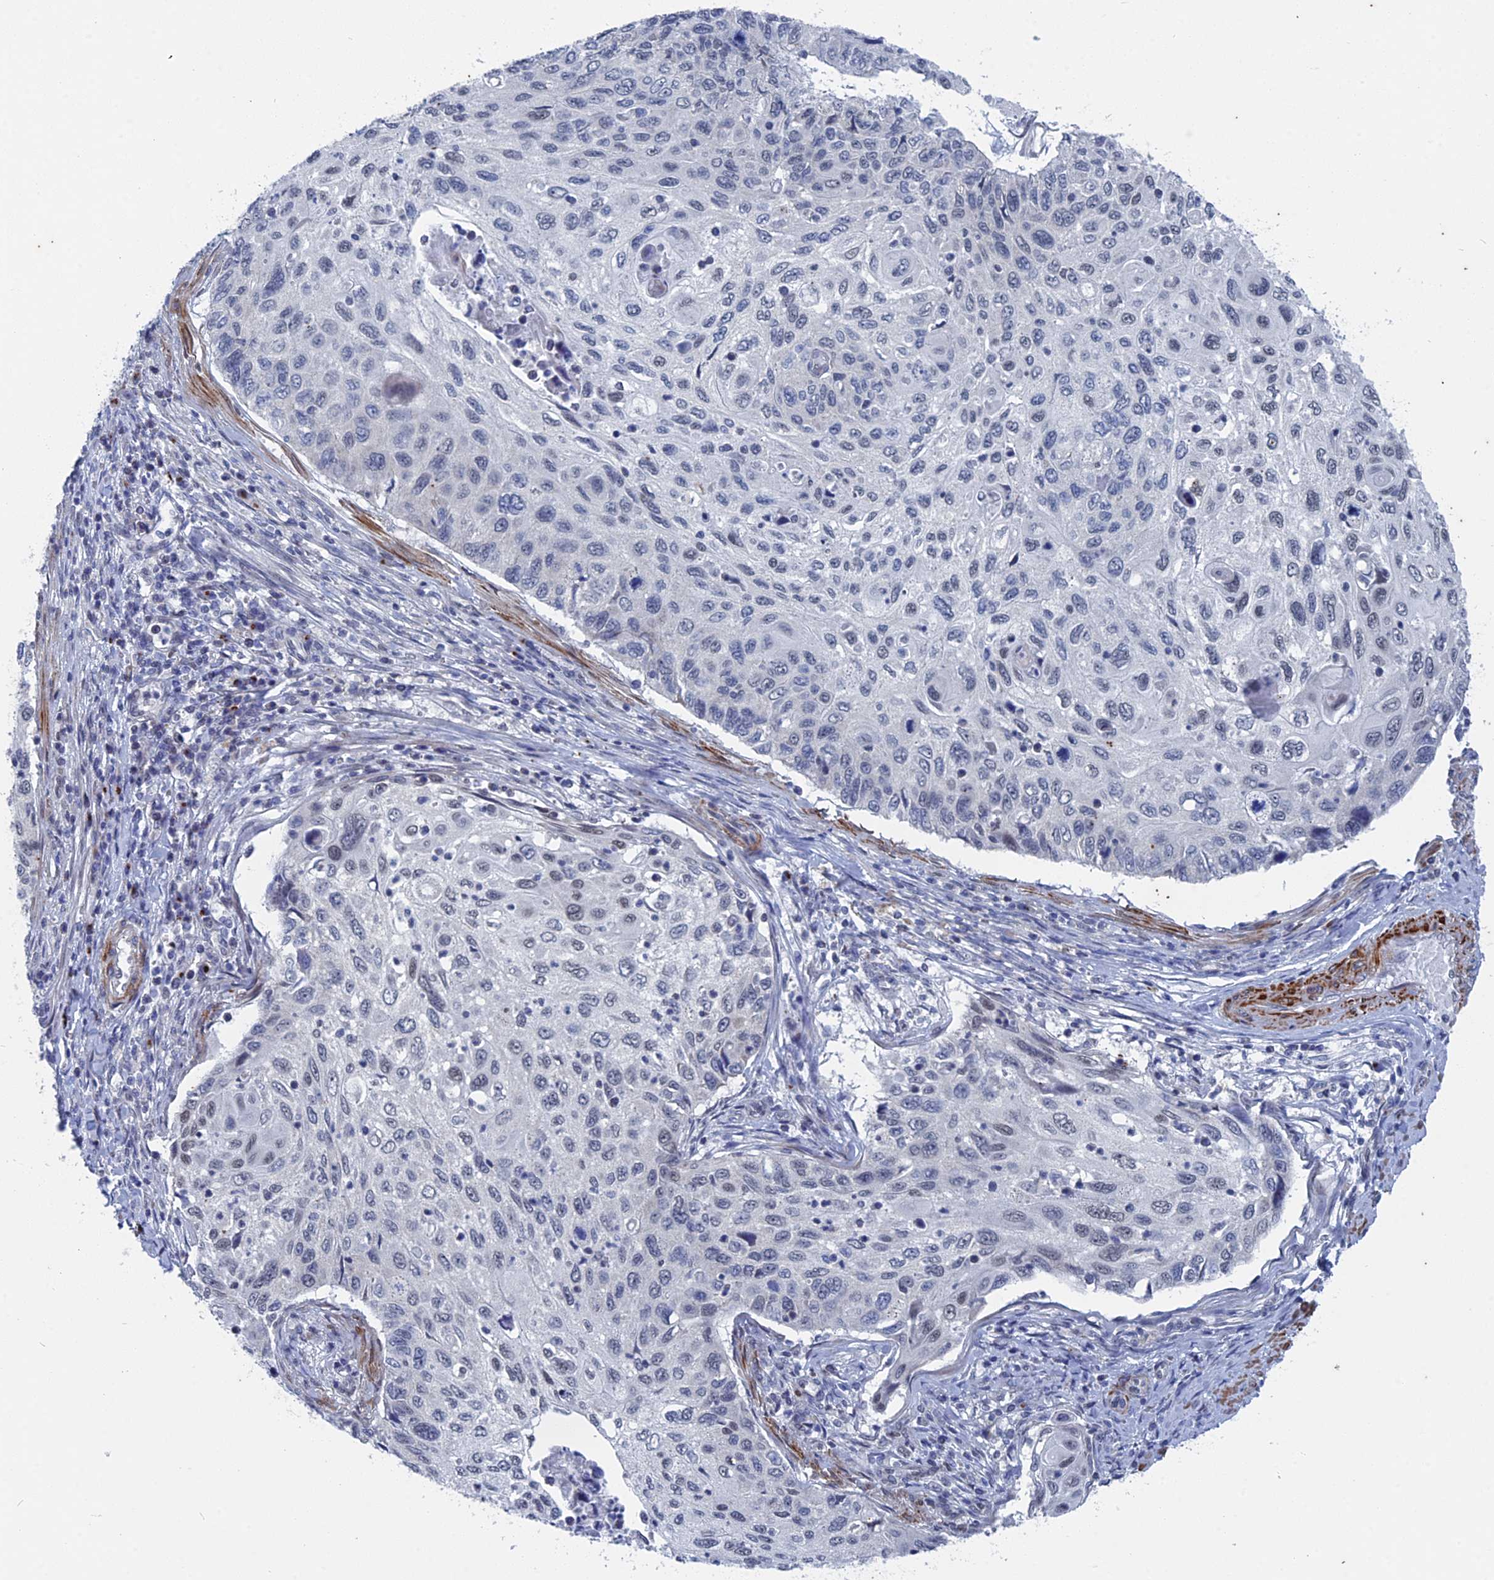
{"staining": {"intensity": "negative", "quantity": "none", "location": "none"}, "tissue": "cervical cancer", "cell_type": "Tumor cells", "image_type": "cancer", "snomed": [{"axis": "morphology", "description": "Squamous cell carcinoma, NOS"}, {"axis": "topography", "description": "Cervix"}], "caption": "There is no significant expression in tumor cells of cervical cancer. (Immunohistochemistry, brightfield microscopy, high magnification).", "gene": "MTRF1", "patient": {"sex": "female", "age": 70}}